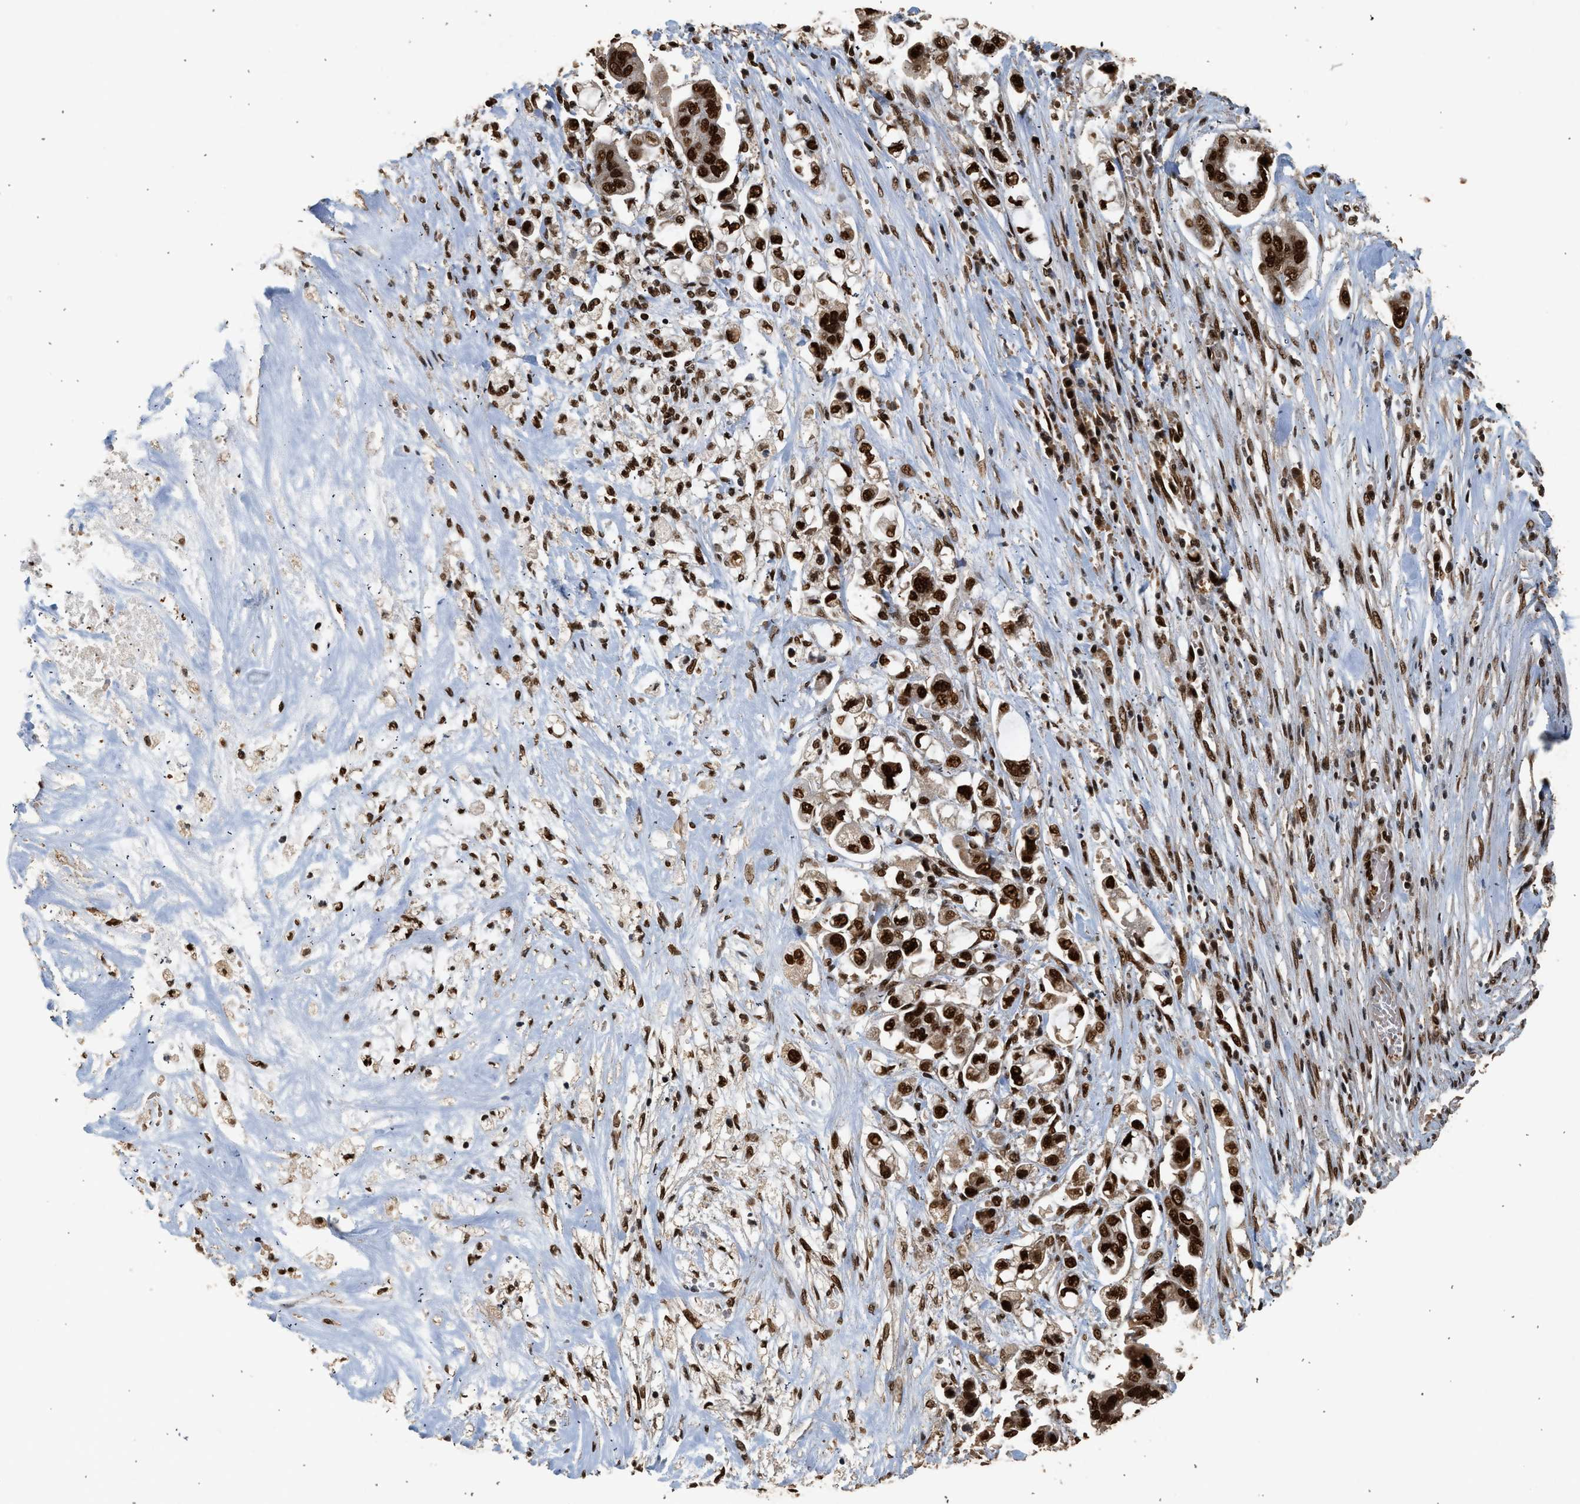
{"staining": {"intensity": "strong", "quantity": ">75%", "location": "nuclear"}, "tissue": "stomach cancer", "cell_type": "Tumor cells", "image_type": "cancer", "snomed": [{"axis": "morphology", "description": "Adenocarcinoma, NOS"}, {"axis": "topography", "description": "Stomach"}], "caption": "Stomach adenocarcinoma stained with a protein marker shows strong staining in tumor cells.", "gene": "PPP4R3B", "patient": {"sex": "male", "age": 62}}